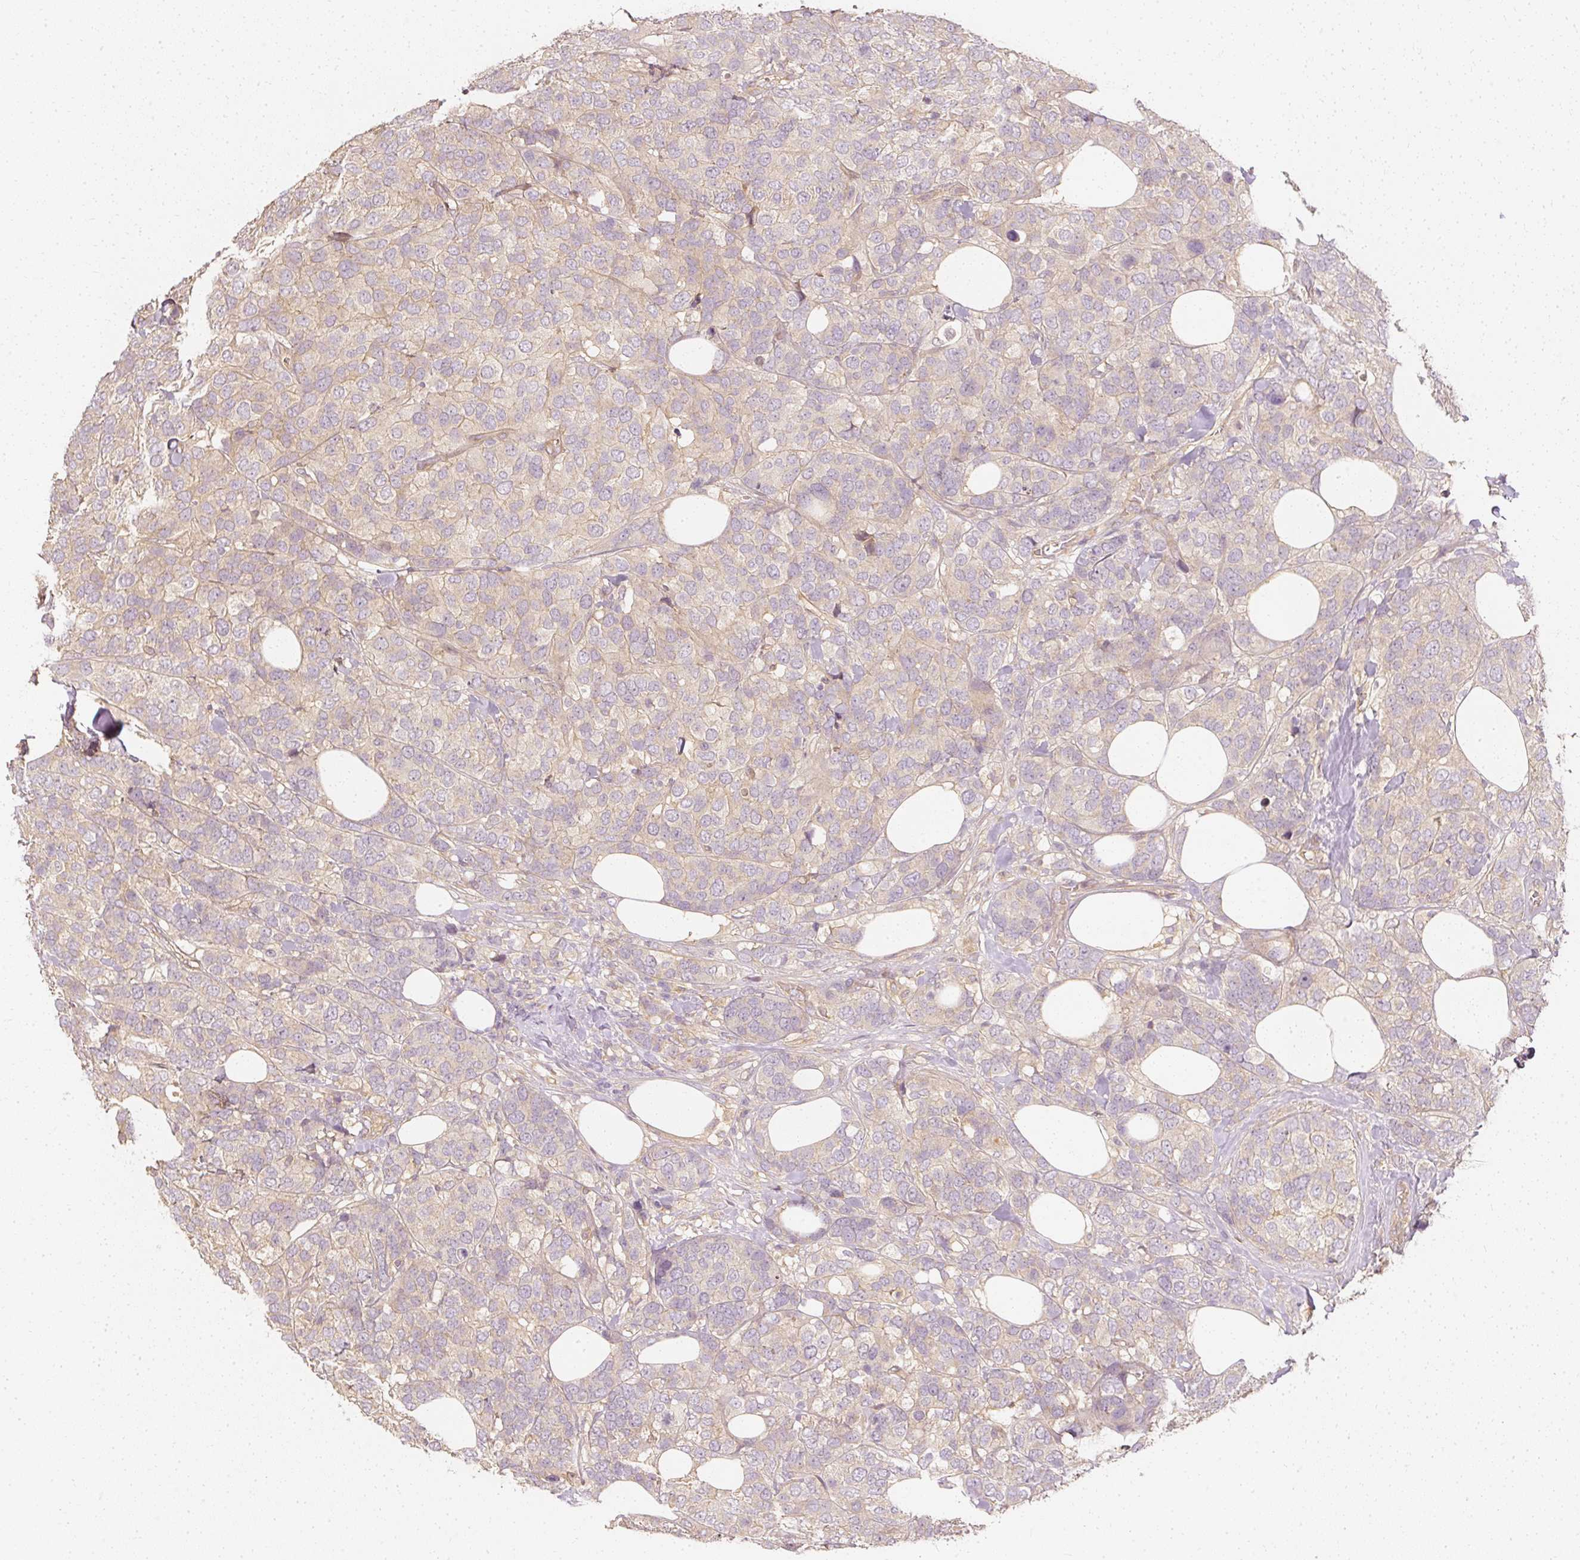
{"staining": {"intensity": "weak", "quantity": "<25%", "location": "cytoplasmic/membranous"}, "tissue": "breast cancer", "cell_type": "Tumor cells", "image_type": "cancer", "snomed": [{"axis": "morphology", "description": "Lobular carcinoma"}, {"axis": "topography", "description": "Breast"}], "caption": "Tumor cells are negative for brown protein staining in breast lobular carcinoma.", "gene": "GNAQ", "patient": {"sex": "female", "age": 59}}